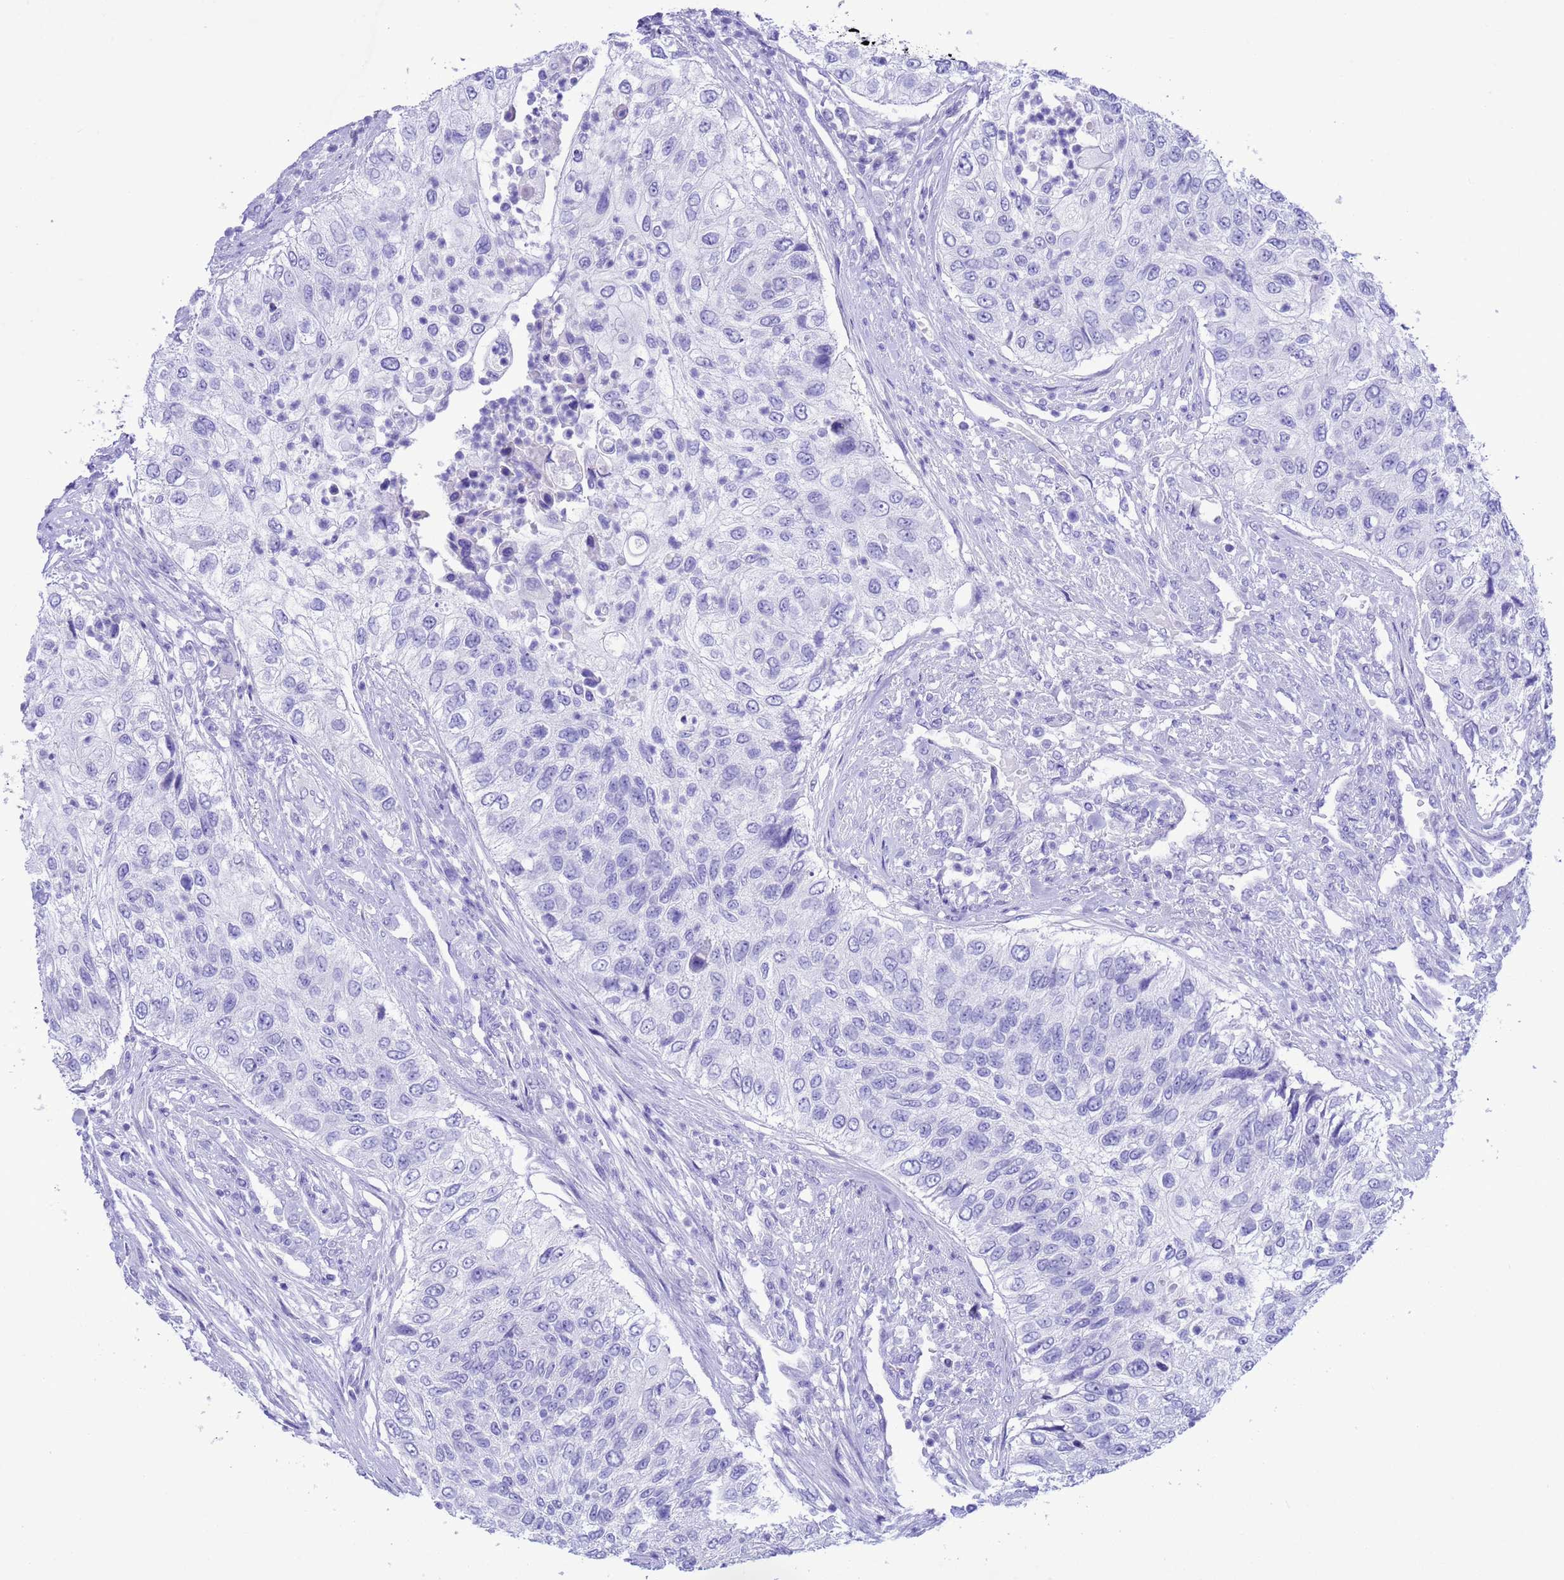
{"staining": {"intensity": "negative", "quantity": "none", "location": "none"}, "tissue": "urothelial cancer", "cell_type": "Tumor cells", "image_type": "cancer", "snomed": [{"axis": "morphology", "description": "Urothelial carcinoma, High grade"}, {"axis": "topography", "description": "Urinary bladder"}], "caption": "Tumor cells show no significant expression in urothelial cancer.", "gene": "GSTM1", "patient": {"sex": "female", "age": 60}}